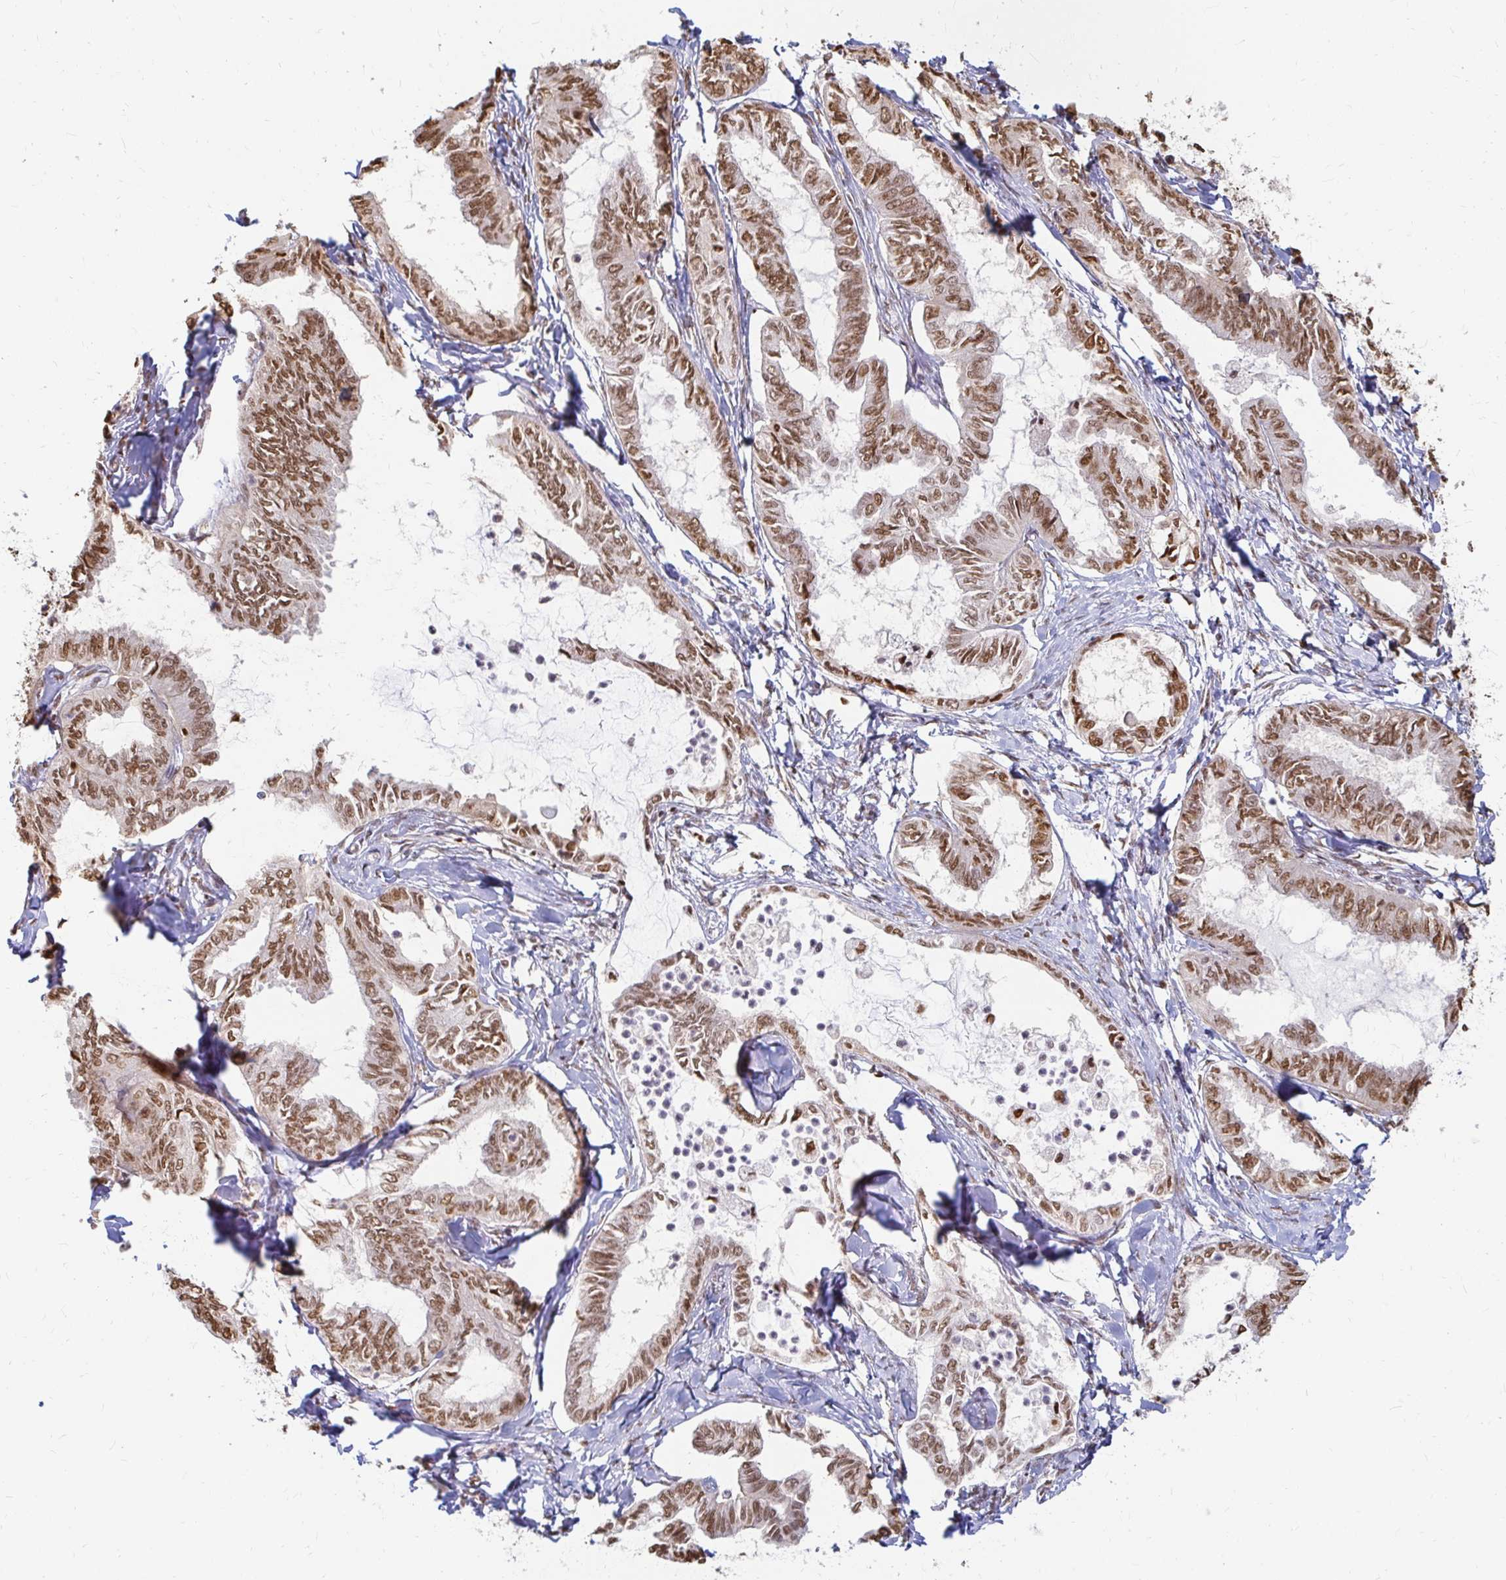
{"staining": {"intensity": "moderate", "quantity": ">75%", "location": "nuclear"}, "tissue": "ovarian cancer", "cell_type": "Tumor cells", "image_type": "cancer", "snomed": [{"axis": "morphology", "description": "Carcinoma, endometroid"}, {"axis": "topography", "description": "Ovary"}], "caption": "Immunohistochemical staining of ovarian cancer (endometroid carcinoma) exhibits moderate nuclear protein staining in about >75% of tumor cells.", "gene": "HNRNPU", "patient": {"sex": "female", "age": 70}}